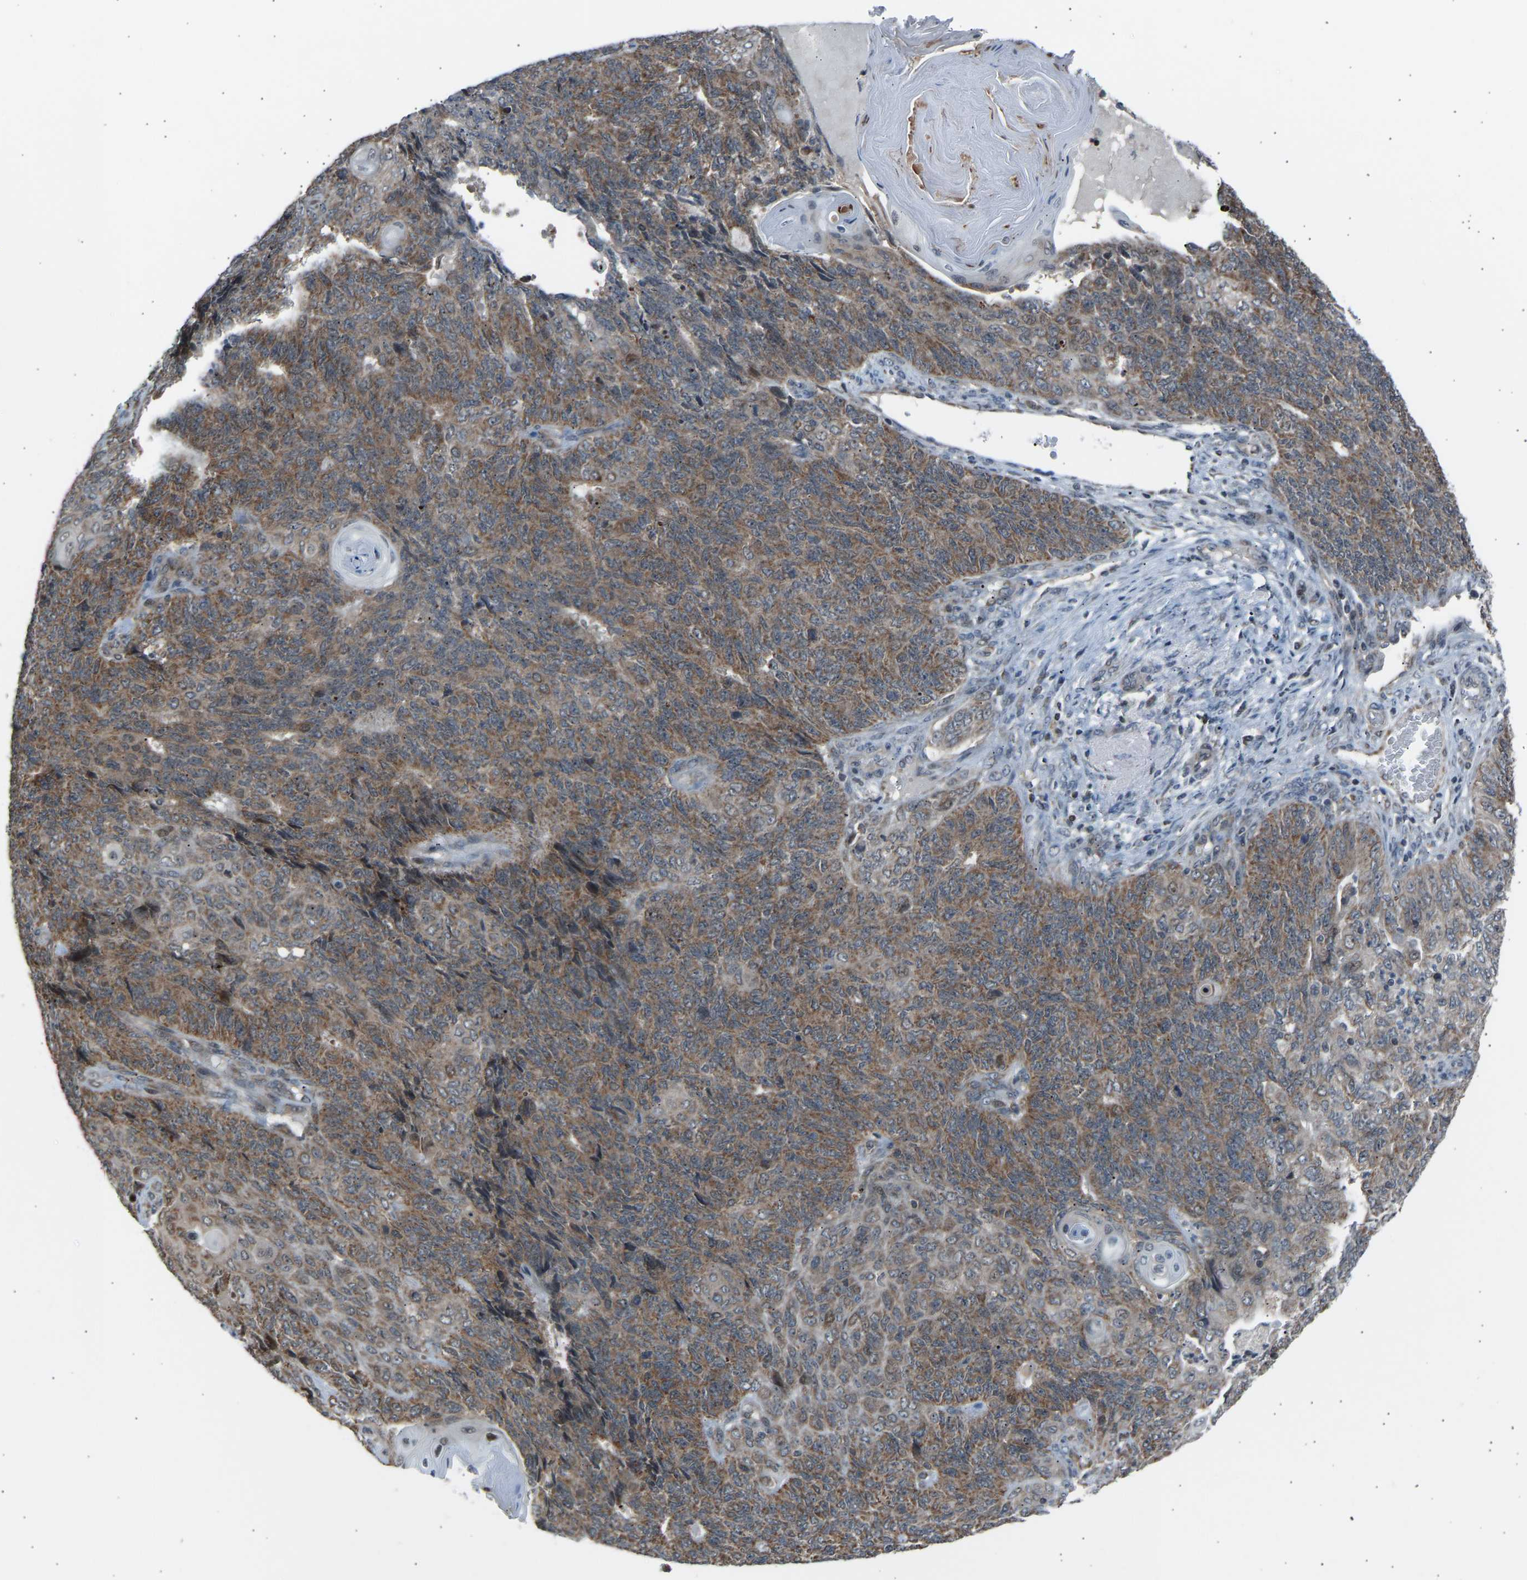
{"staining": {"intensity": "moderate", "quantity": "25%-75%", "location": "cytoplasmic/membranous"}, "tissue": "endometrial cancer", "cell_type": "Tumor cells", "image_type": "cancer", "snomed": [{"axis": "morphology", "description": "Adenocarcinoma, NOS"}, {"axis": "topography", "description": "Endometrium"}], "caption": "Immunohistochemical staining of adenocarcinoma (endometrial) reveals medium levels of moderate cytoplasmic/membranous expression in approximately 25%-75% of tumor cells. Using DAB (3,3'-diaminobenzidine) (brown) and hematoxylin (blue) stains, captured at high magnification using brightfield microscopy.", "gene": "SLIRP", "patient": {"sex": "female", "age": 32}}